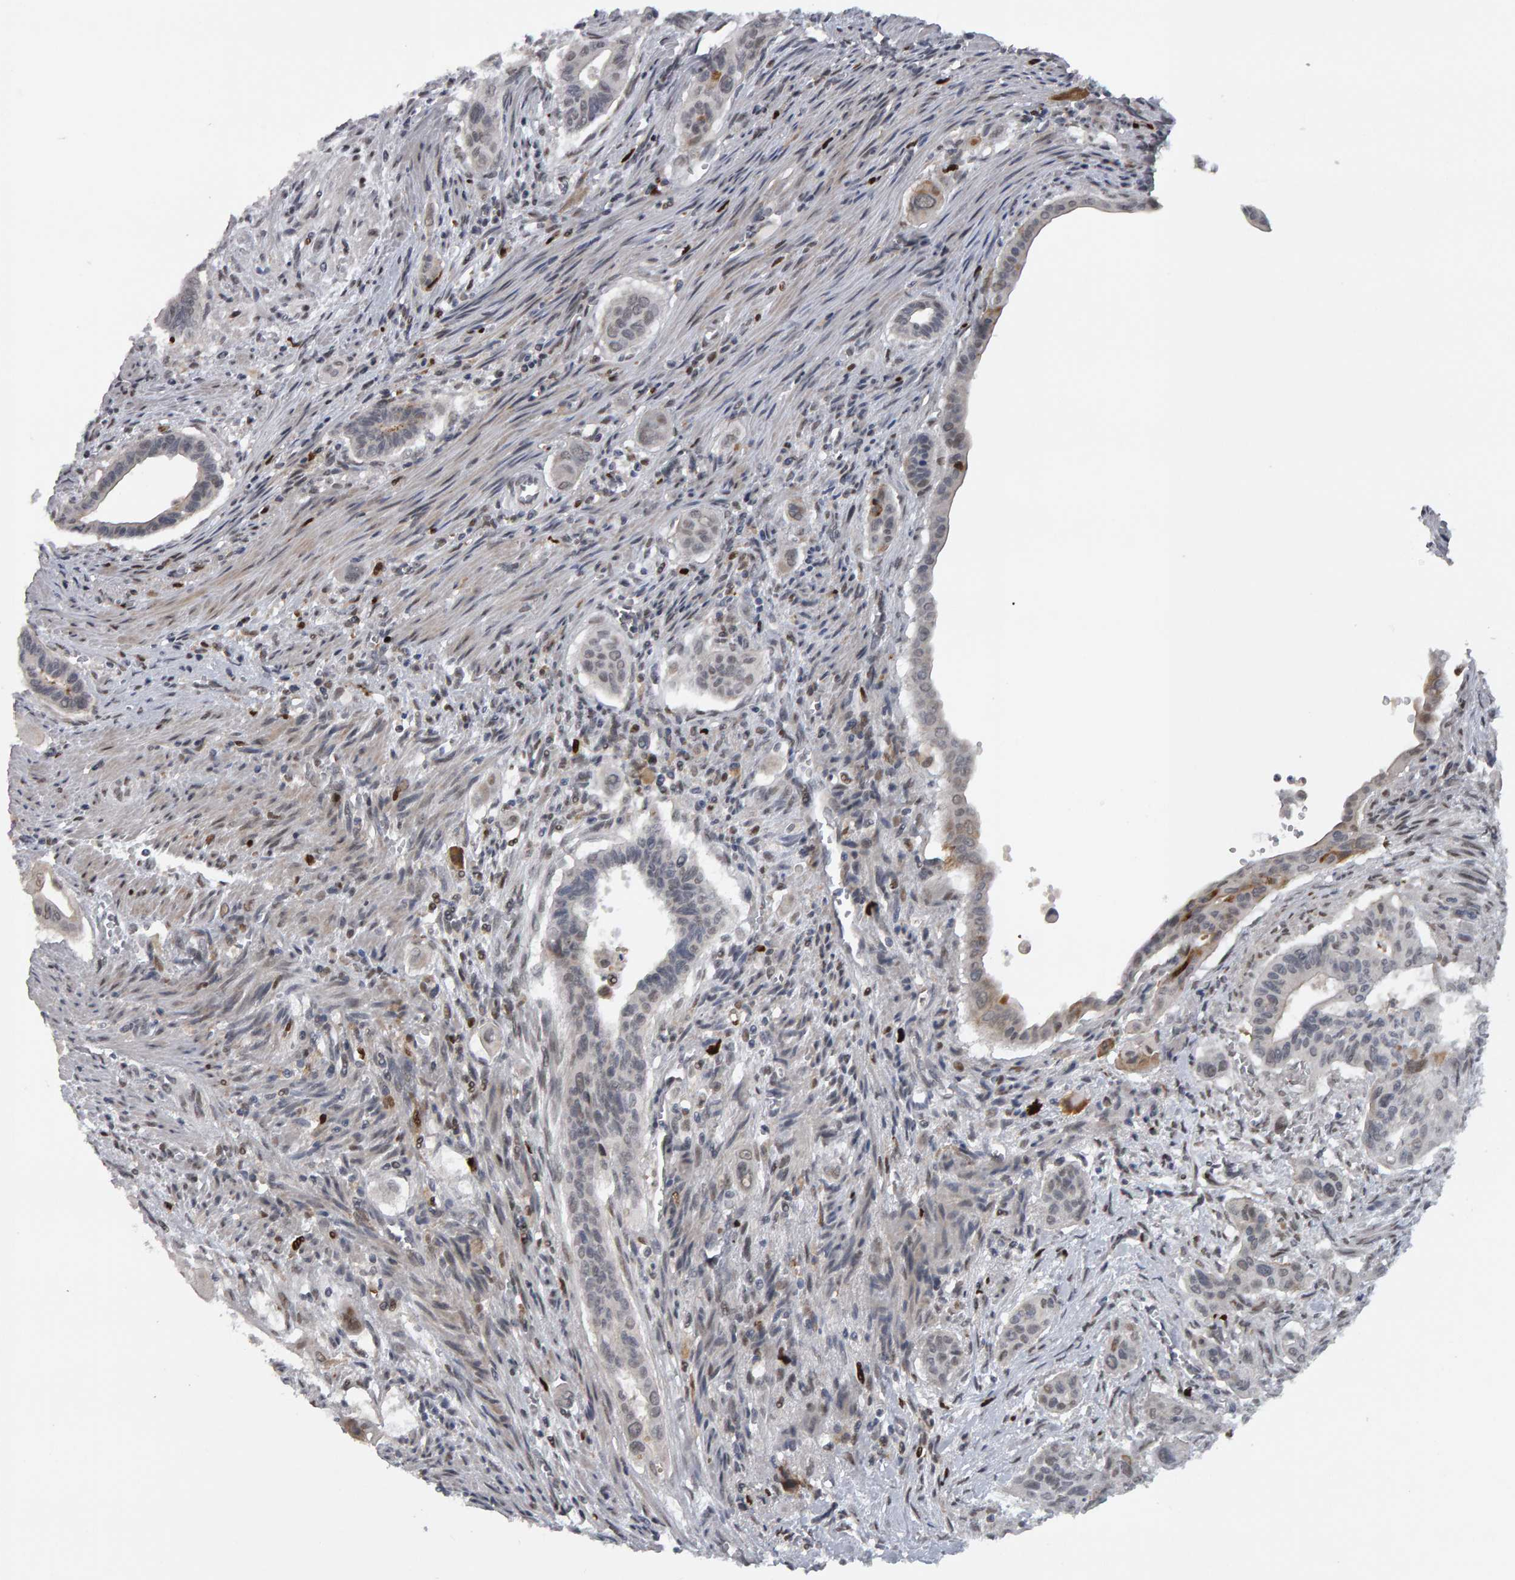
{"staining": {"intensity": "weak", "quantity": "<25%", "location": "nuclear"}, "tissue": "pancreatic cancer", "cell_type": "Tumor cells", "image_type": "cancer", "snomed": [{"axis": "morphology", "description": "Adenocarcinoma, NOS"}, {"axis": "topography", "description": "Pancreas"}], "caption": "Tumor cells show no significant expression in pancreatic cancer (adenocarcinoma).", "gene": "IPO8", "patient": {"sex": "male", "age": 77}}